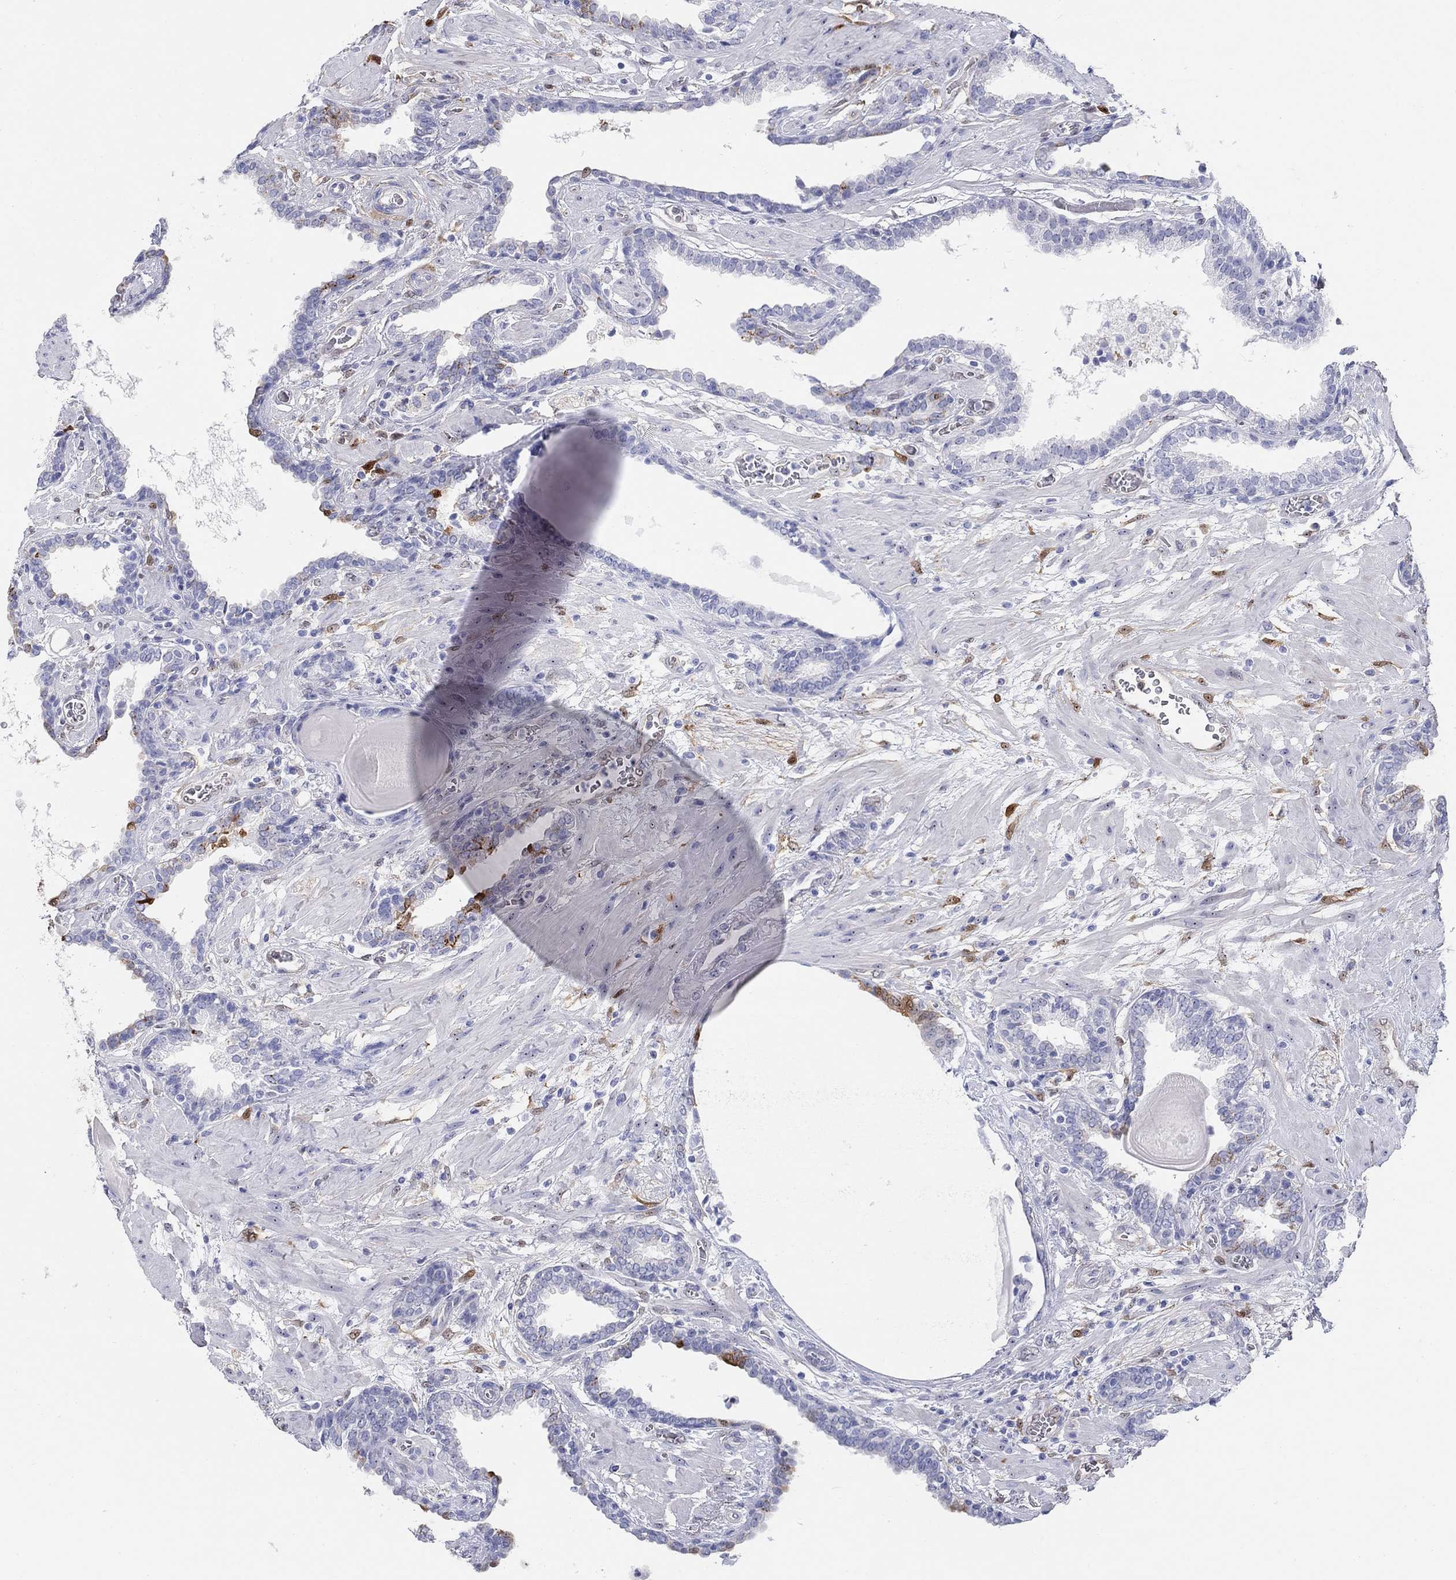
{"staining": {"intensity": "negative", "quantity": "none", "location": "none"}, "tissue": "prostate cancer", "cell_type": "Tumor cells", "image_type": "cancer", "snomed": [{"axis": "morphology", "description": "Adenocarcinoma, Low grade"}, {"axis": "topography", "description": "Prostate"}], "caption": "Prostate low-grade adenocarcinoma stained for a protein using immunohistochemistry (IHC) shows no expression tumor cells.", "gene": "AKR1C2", "patient": {"sex": "male", "age": 69}}